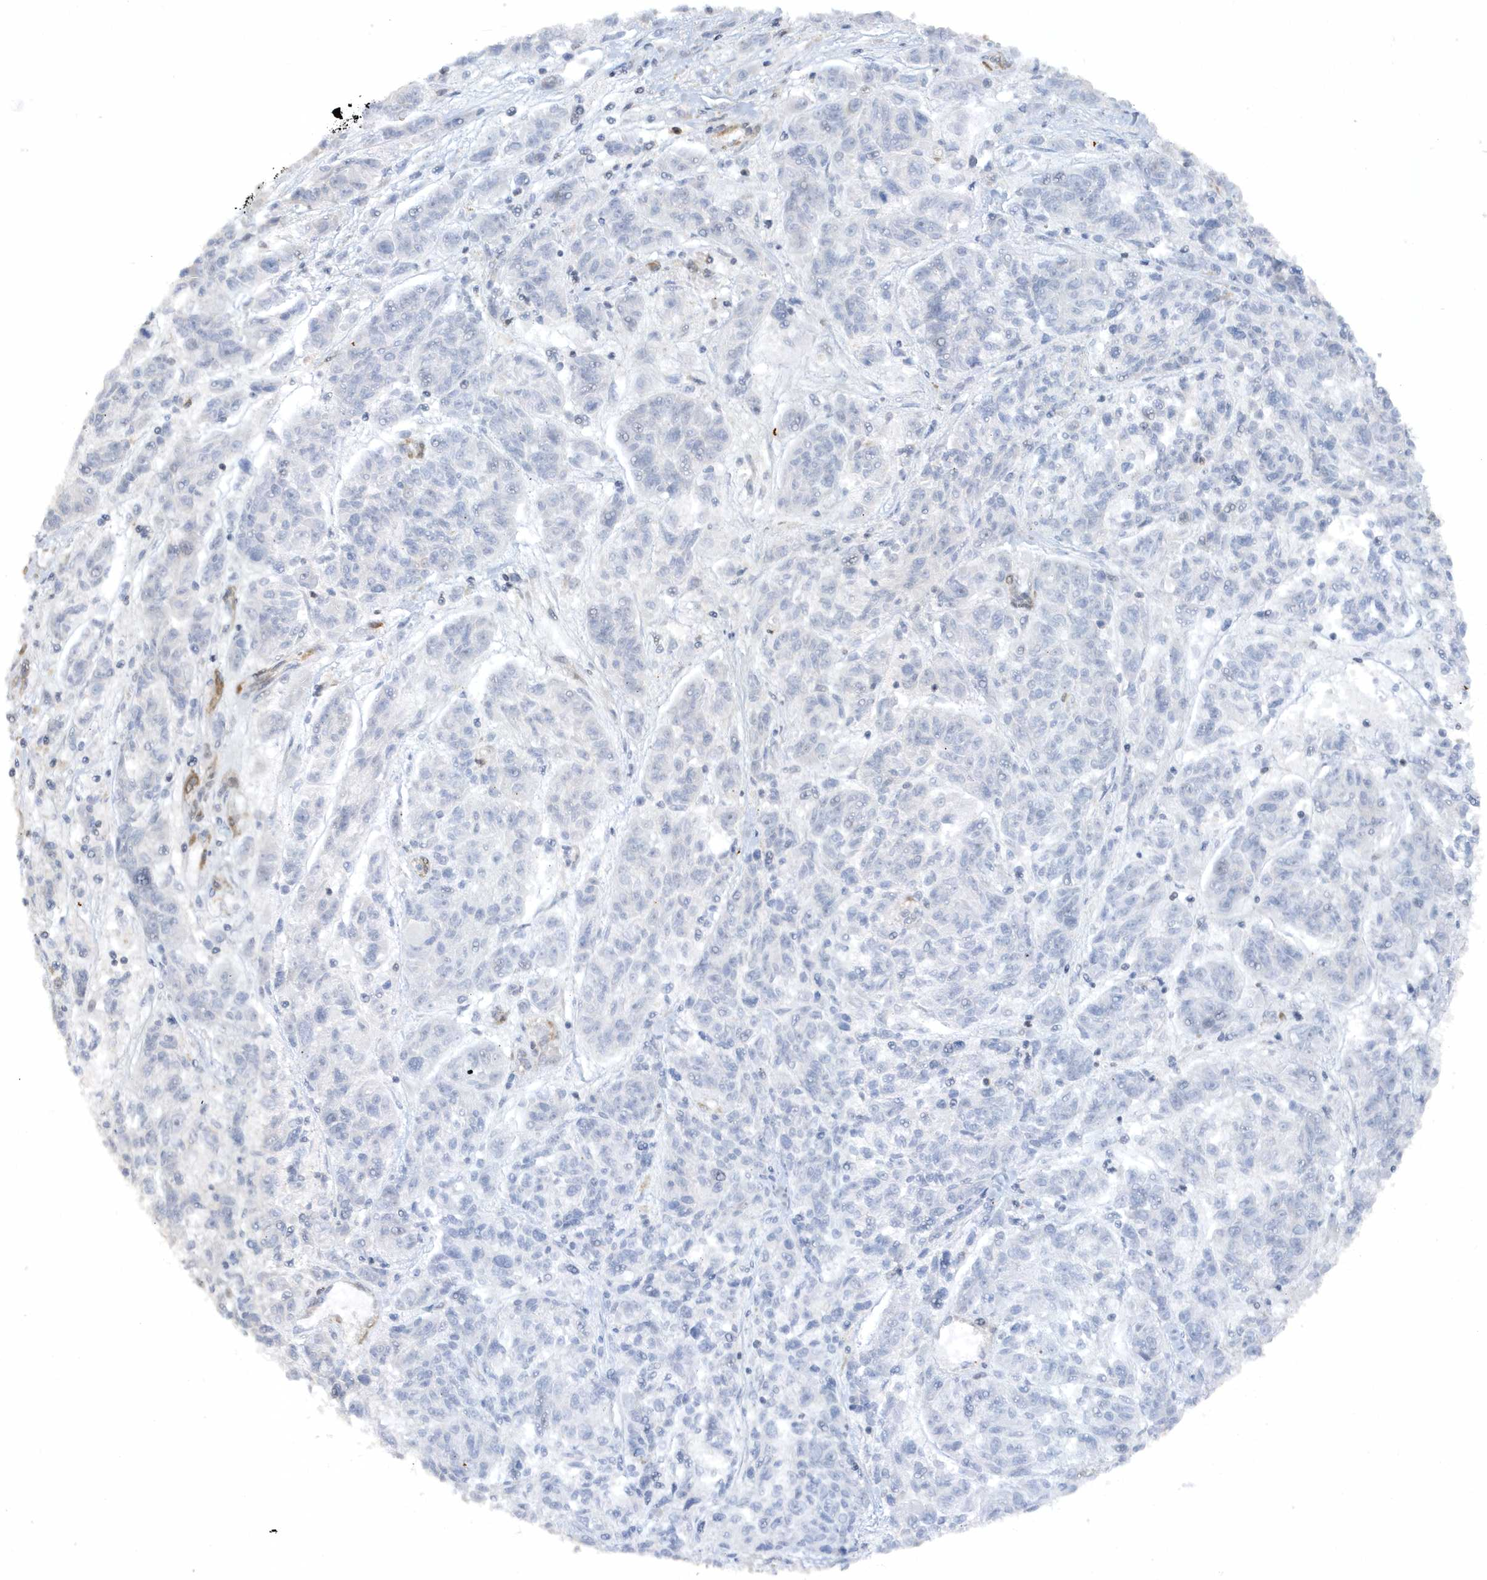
{"staining": {"intensity": "negative", "quantity": "none", "location": "none"}, "tissue": "melanoma", "cell_type": "Tumor cells", "image_type": "cancer", "snomed": [{"axis": "morphology", "description": "Malignant melanoma, NOS"}, {"axis": "topography", "description": "Skin"}], "caption": "DAB (3,3'-diaminobenzidine) immunohistochemical staining of human melanoma shows no significant staining in tumor cells.", "gene": "MAP7D3", "patient": {"sex": "male", "age": 53}}